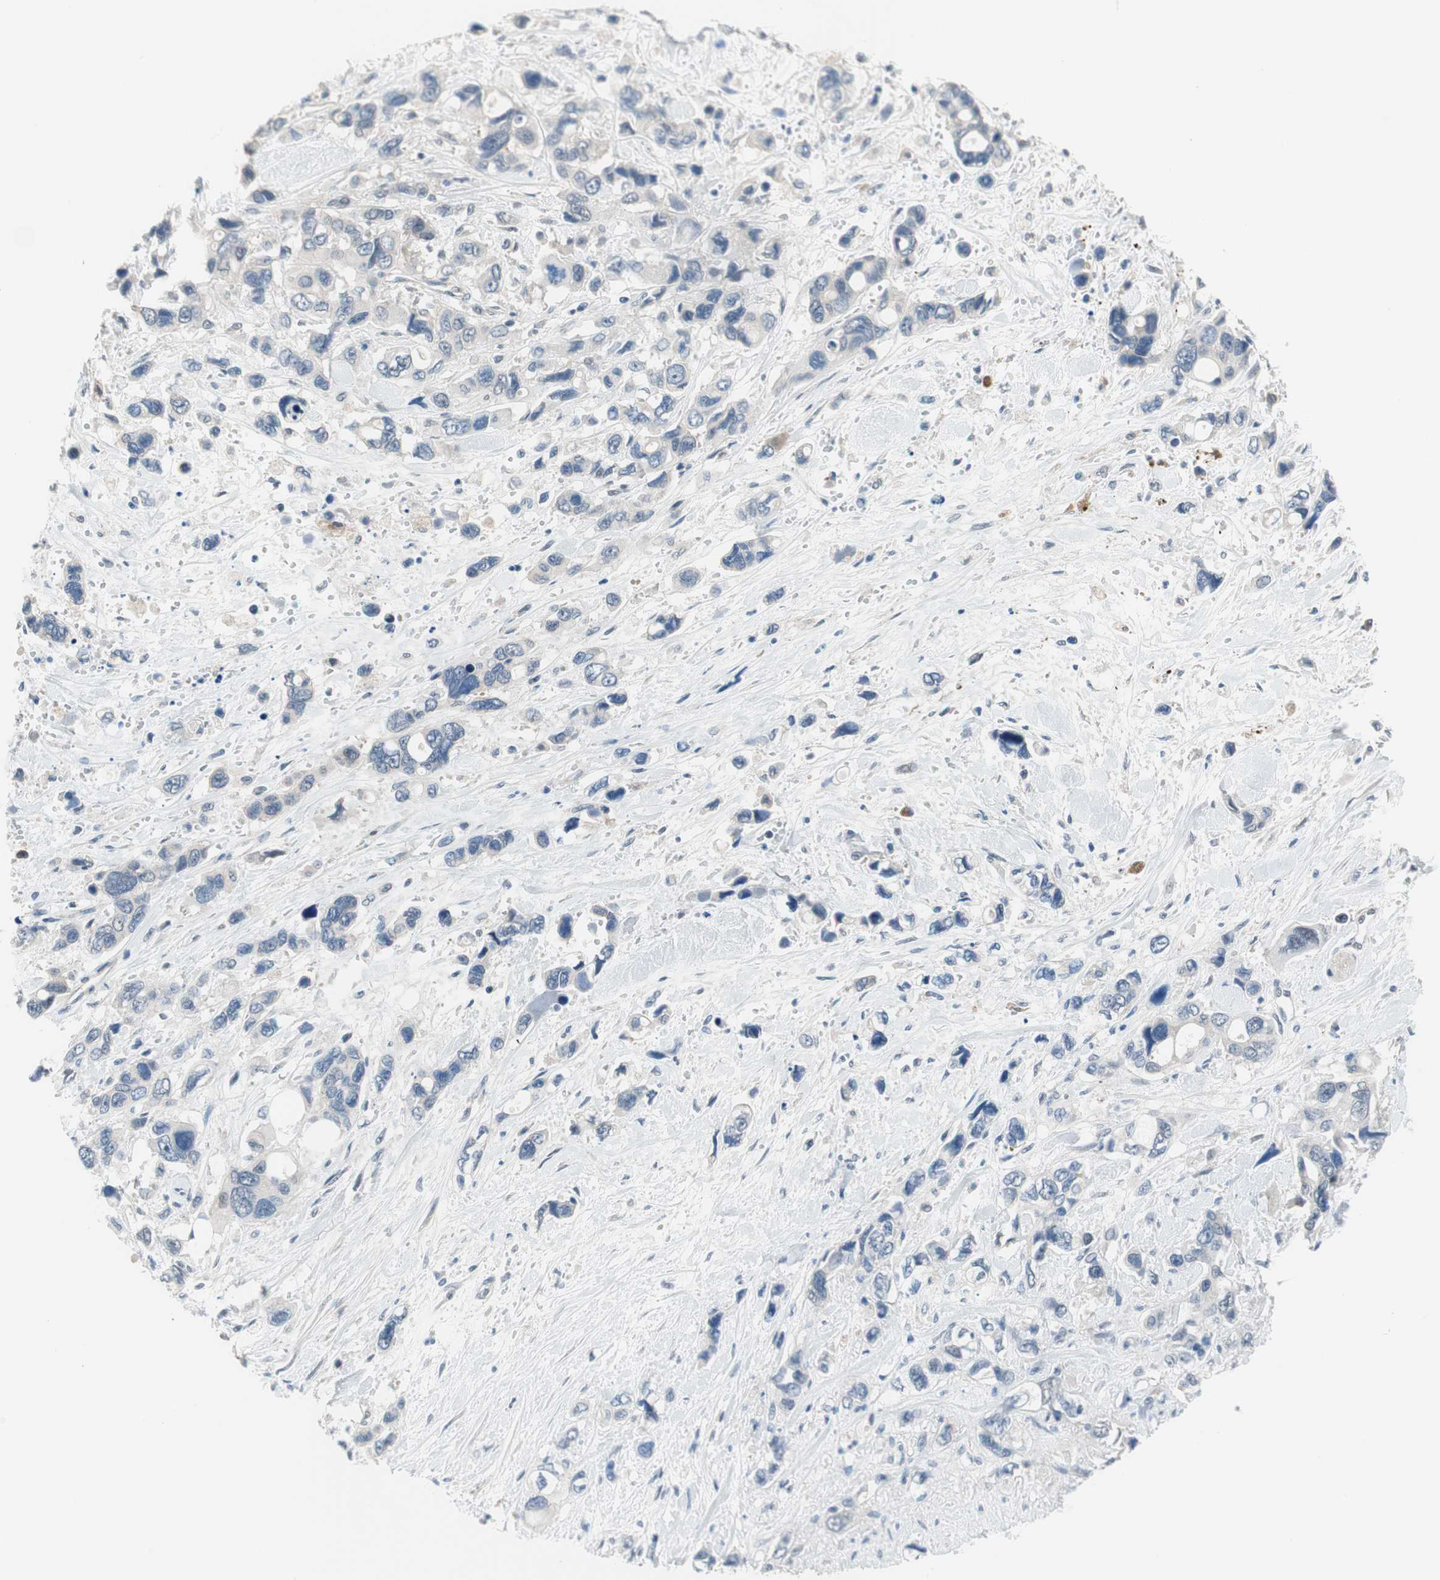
{"staining": {"intensity": "negative", "quantity": "none", "location": "none"}, "tissue": "pancreatic cancer", "cell_type": "Tumor cells", "image_type": "cancer", "snomed": [{"axis": "morphology", "description": "Adenocarcinoma, NOS"}, {"axis": "topography", "description": "Pancreas"}], "caption": "This is an IHC micrograph of human pancreatic cancer. There is no expression in tumor cells.", "gene": "GRHL1", "patient": {"sex": "male", "age": 46}}